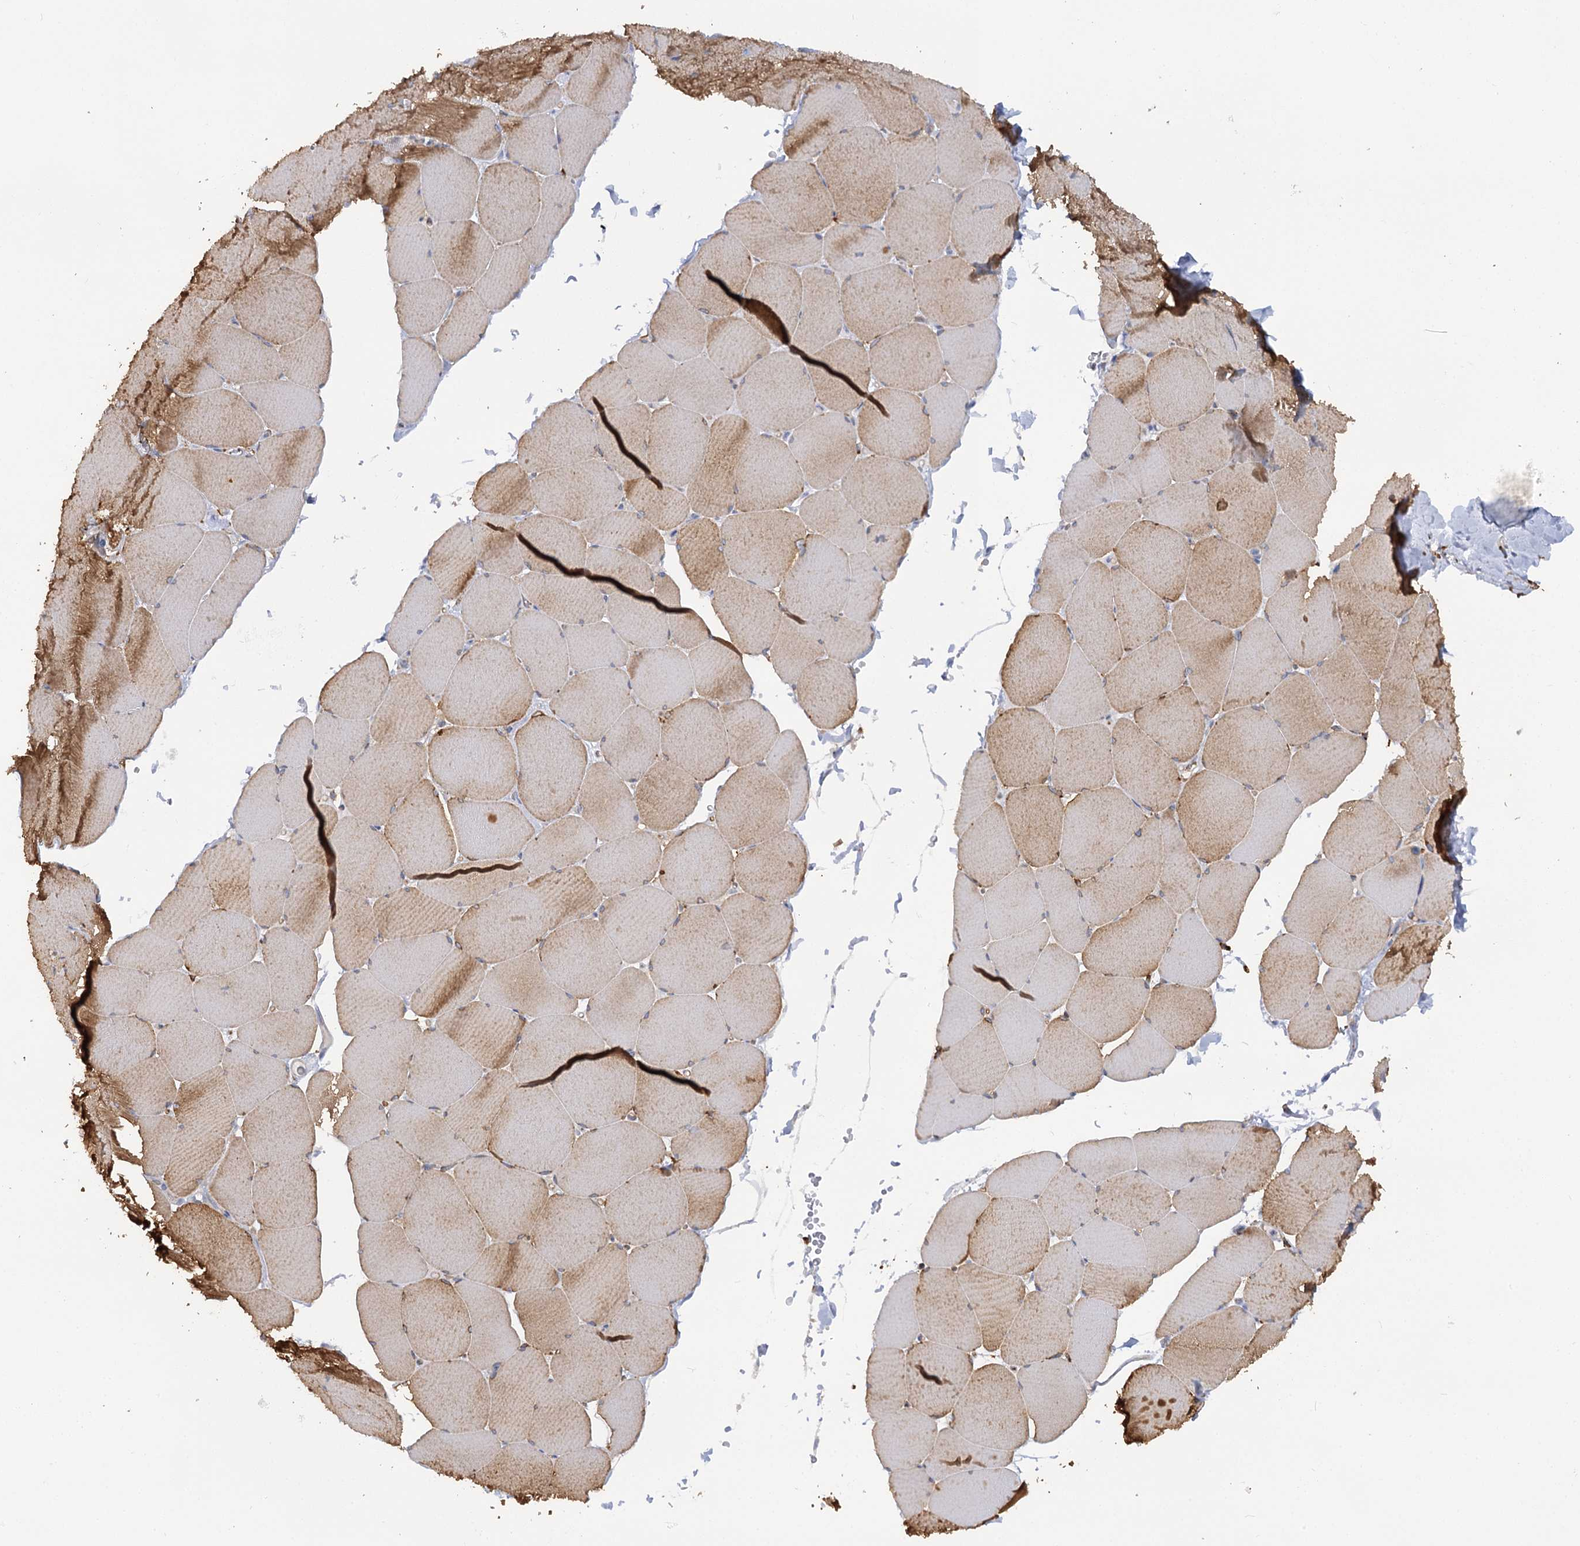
{"staining": {"intensity": "moderate", "quantity": ">75%", "location": "cytoplasmic/membranous"}, "tissue": "skeletal muscle", "cell_type": "Myocytes", "image_type": "normal", "snomed": [{"axis": "morphology", "description": "Normal tissue, NOS"}, {"axis": "topography", "description": "Skeletal muscle"}, {"axis": "topography", "description": "Head-Neck"}], "caption": "Protein positivity by immunohistochemistry shows moderate cytoplasmic/membranous staining in about >75% of myocytes in normal skeletal muscle. (Brightfield microscopy of DAB IHC at high magnification).", "gene": "PIWIL4", "patient": {"sex": "male", "age": 66}}